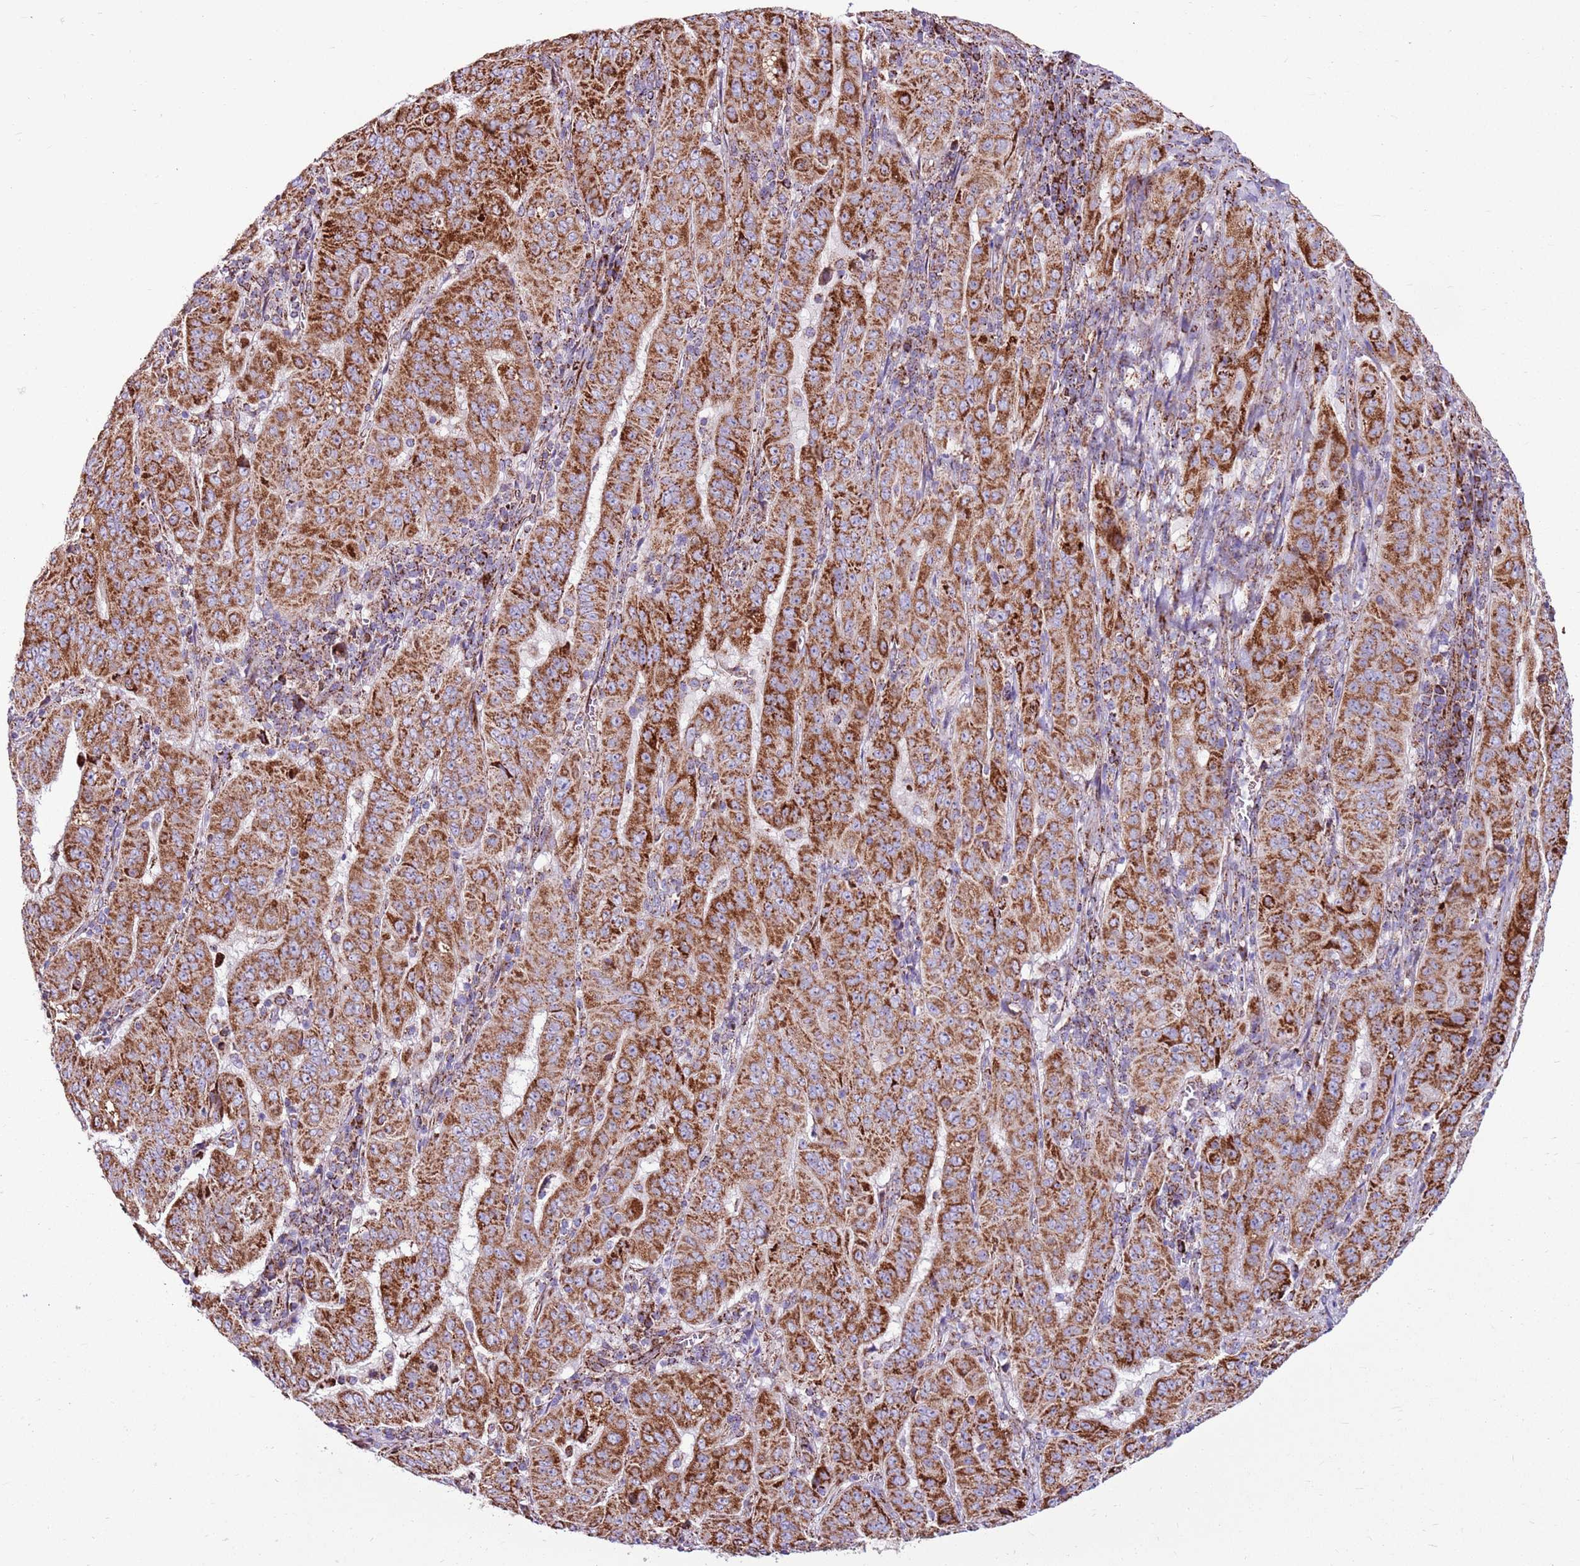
{"staining": {"intensity": "strong", "quantity": ">75%", "location": "cytoplasmic/membranous"}, "tissue": "pancreatic cancer", "cell_type": "Tumor cells", "image_type": "cancer", "snomed": [{"axis": "morphology", "description": "Adenocarcinoma, NOS"}, {"axis": "topography", "description": "Pancreas"}], "caption": "Pancreatic cancer stained with a brown dye exhibits strong cytoplasmic/membranous positive positivity in about >75% of tumor cells.", "gene": "HECTD4", "patient": {"sex": "male", "age": 63}}